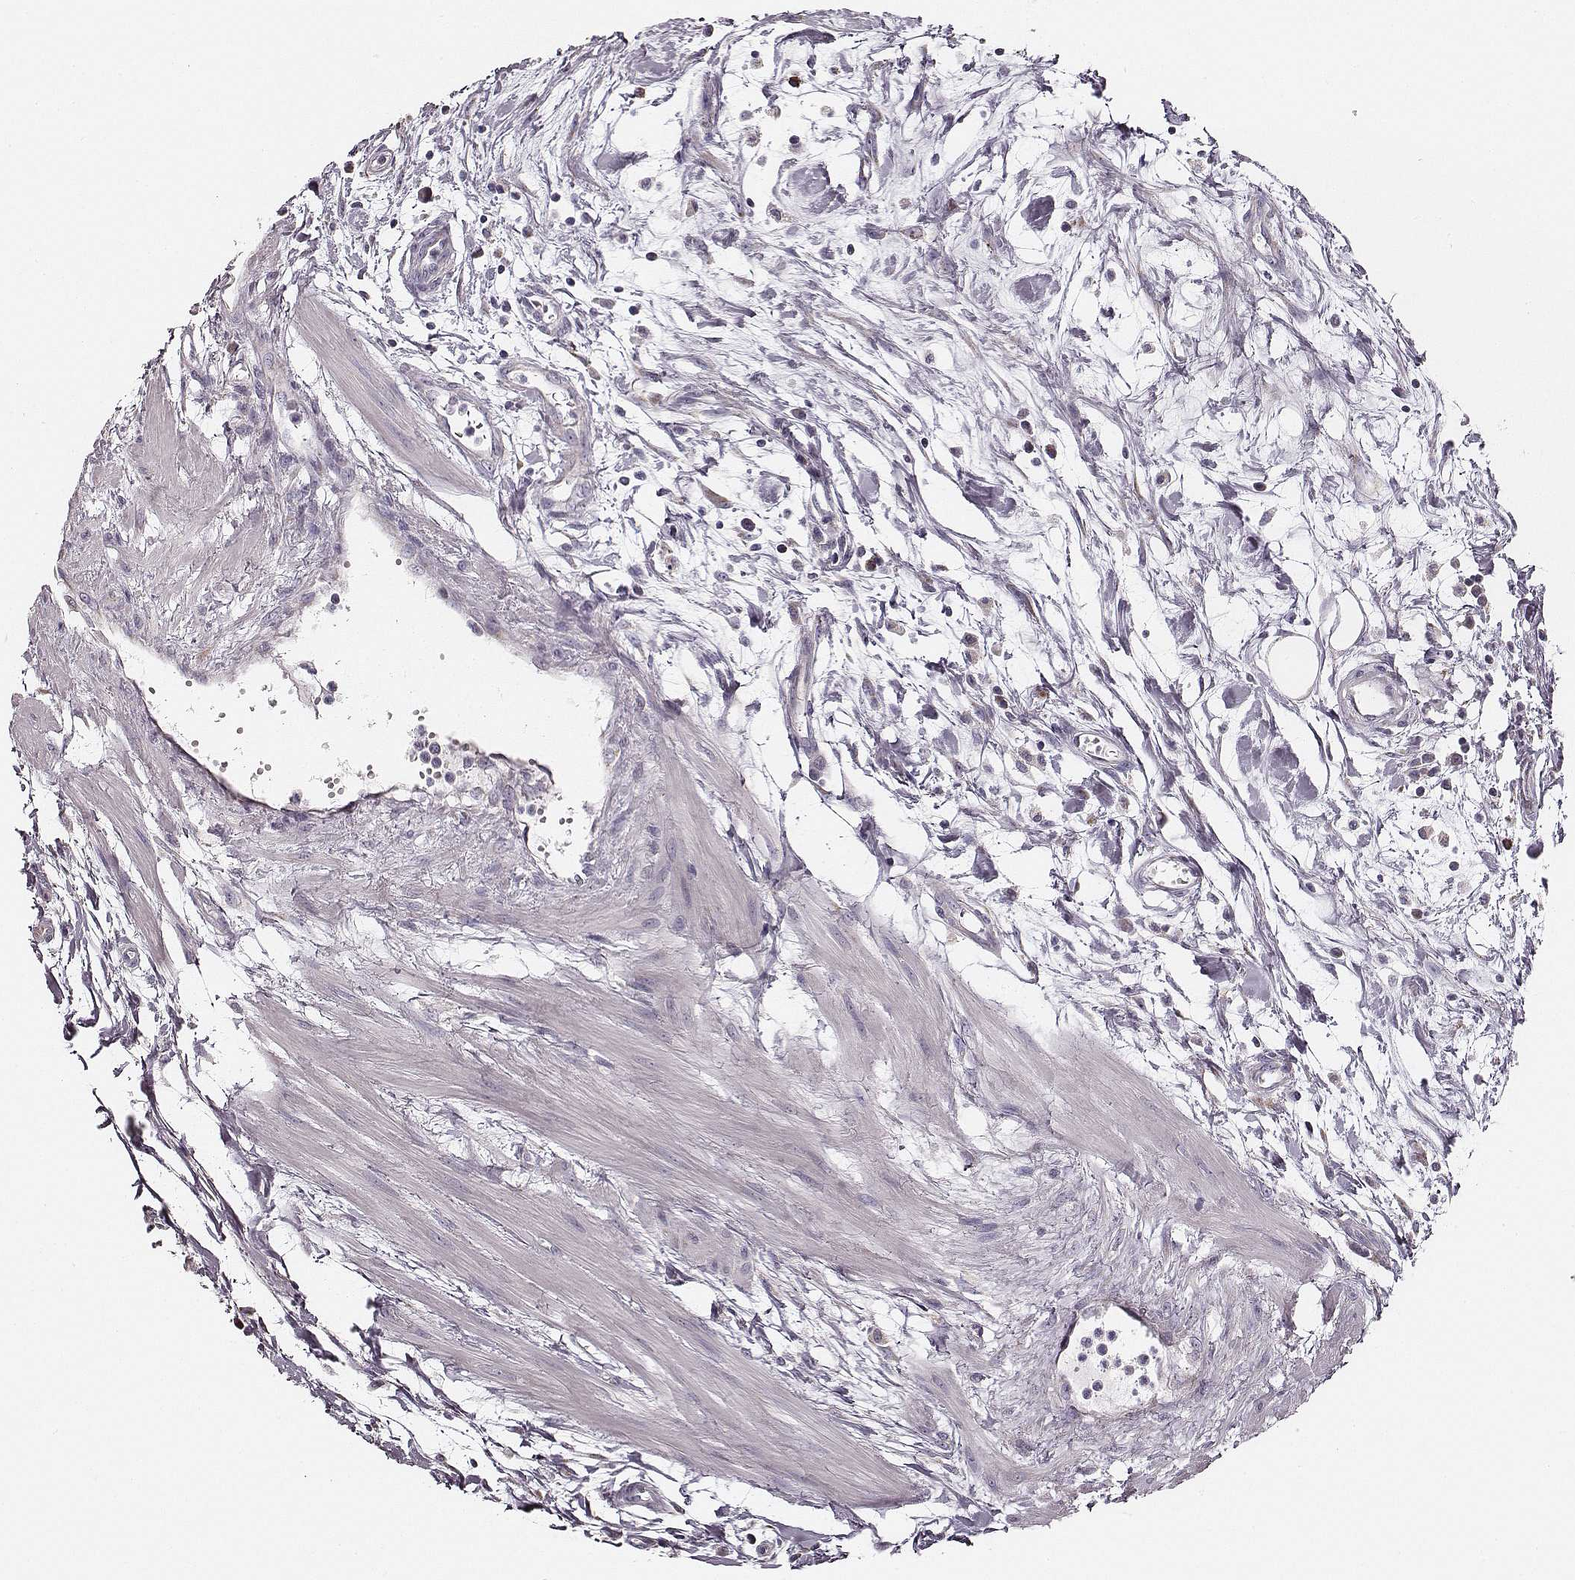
{"staining": {"intensity": "negative", "quantity": "none", "location": "none"}, "tissue": "testis cancer", "cell_type": "Tumor cells", "image_type": "cancer", "snomed": [{"axis": "morphology", "description": "Carcinoma, Embryonal, NOS"}, {"axis": "morphology", "description": "Teratoma, malignant, NOS"}, {"axis": "topography", "description": "Testis"}], "caption": "Immunohistochemistry (IHC) of testis cancer shows no positivity in tumor cells.", "gene": "UBL4B", "patient": {"sex": "male", "age": 44}}